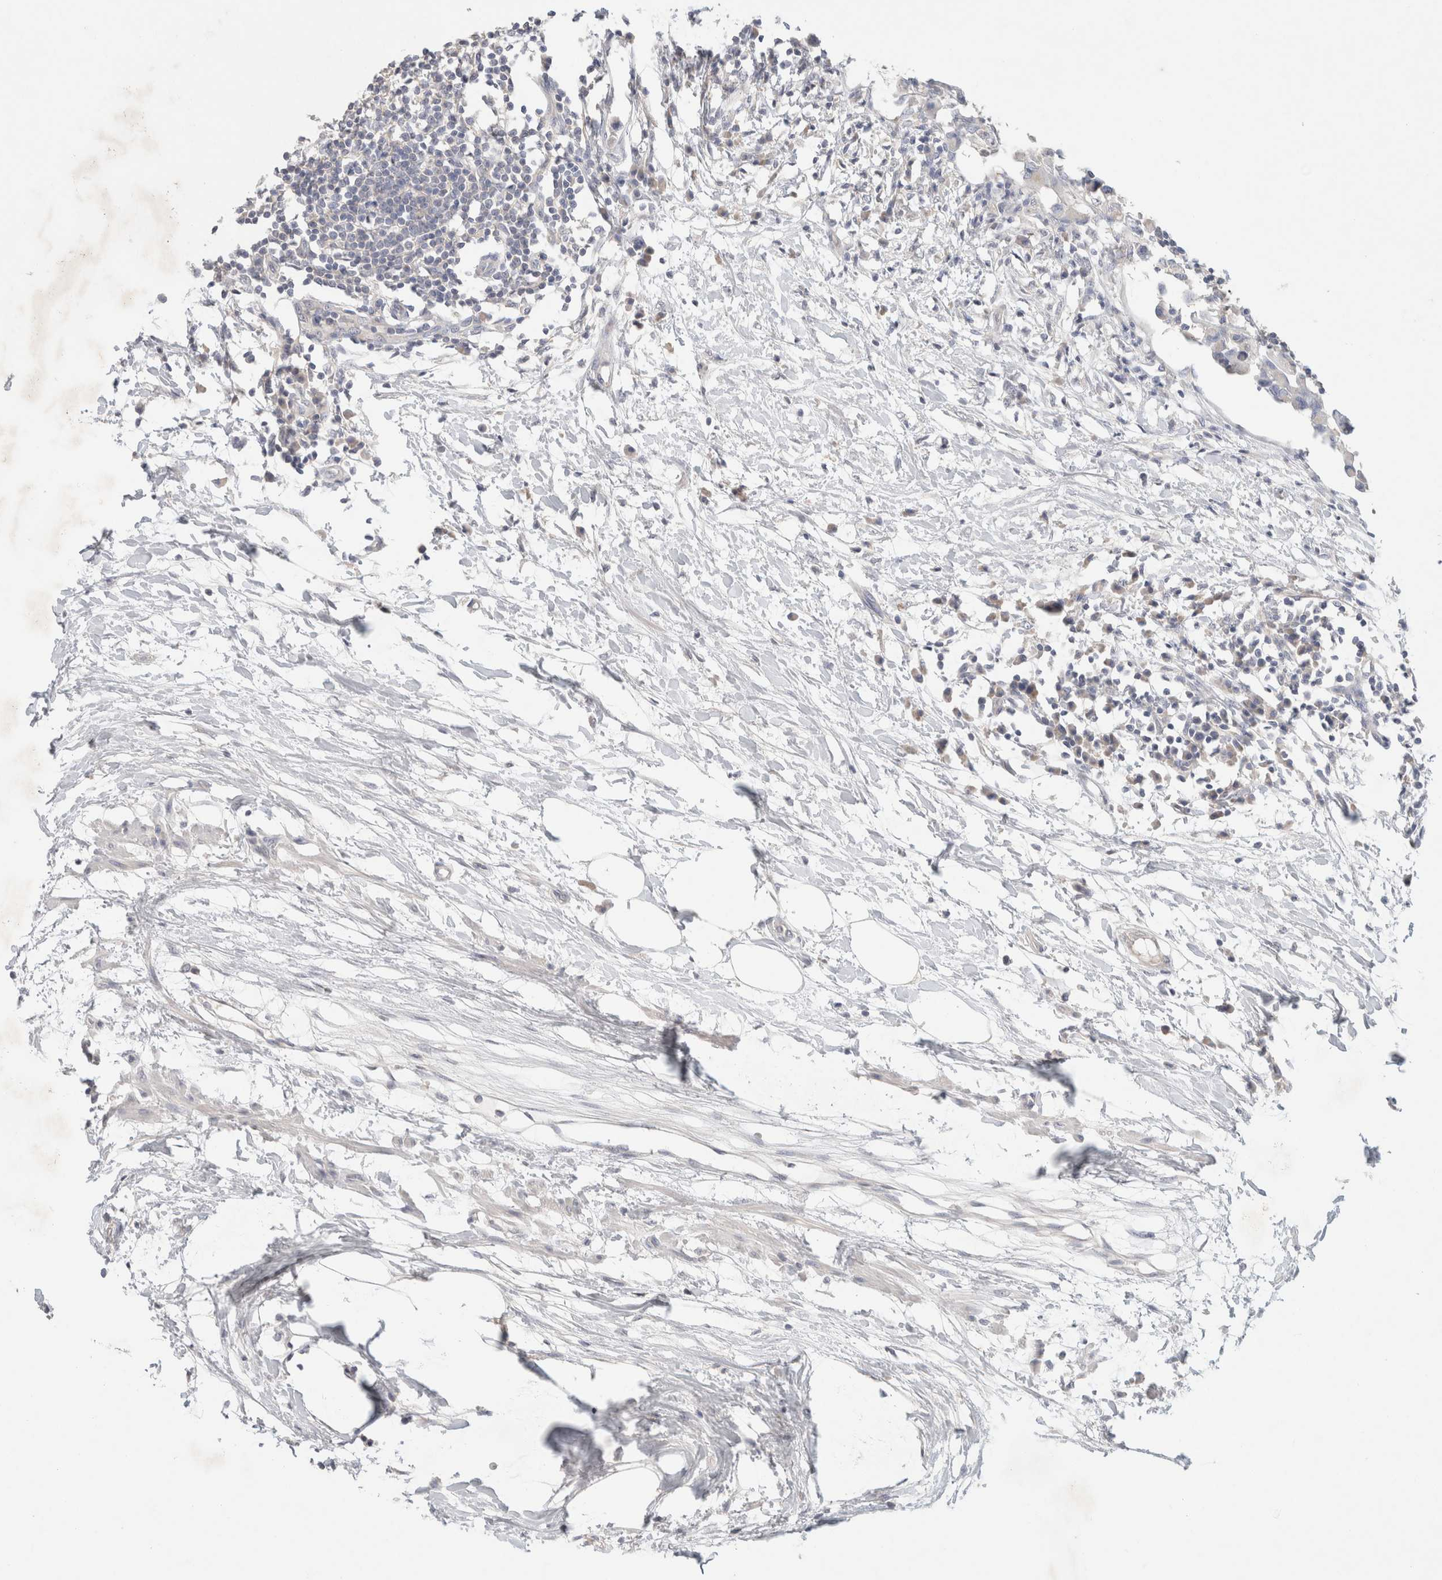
{"staining": {"intensity": "negative", "quantity": "none", "location": "none"}, "tissue": "lymph node", "cell_type": "Germinal center cells", "image_type": "normal", "snomed": [{"axis": "morphology", "description": "Normal tissue, NOS"}, {"axis": "morphology", "description": "Malignant melanoma, Metastatic site"}, {"axis": "topography", "description": "Lymph node"}], "caption": "The photomicrograph exhibits no staining of germinal center cells in normal lymph node. The staining is performed using DAB (3,3'-diaminobenzidine) brown chromogen with nuclei counter-stained in using hematoxylin.", "gene": "MPP2", "patient": {"sex": "male", "age": 41}}